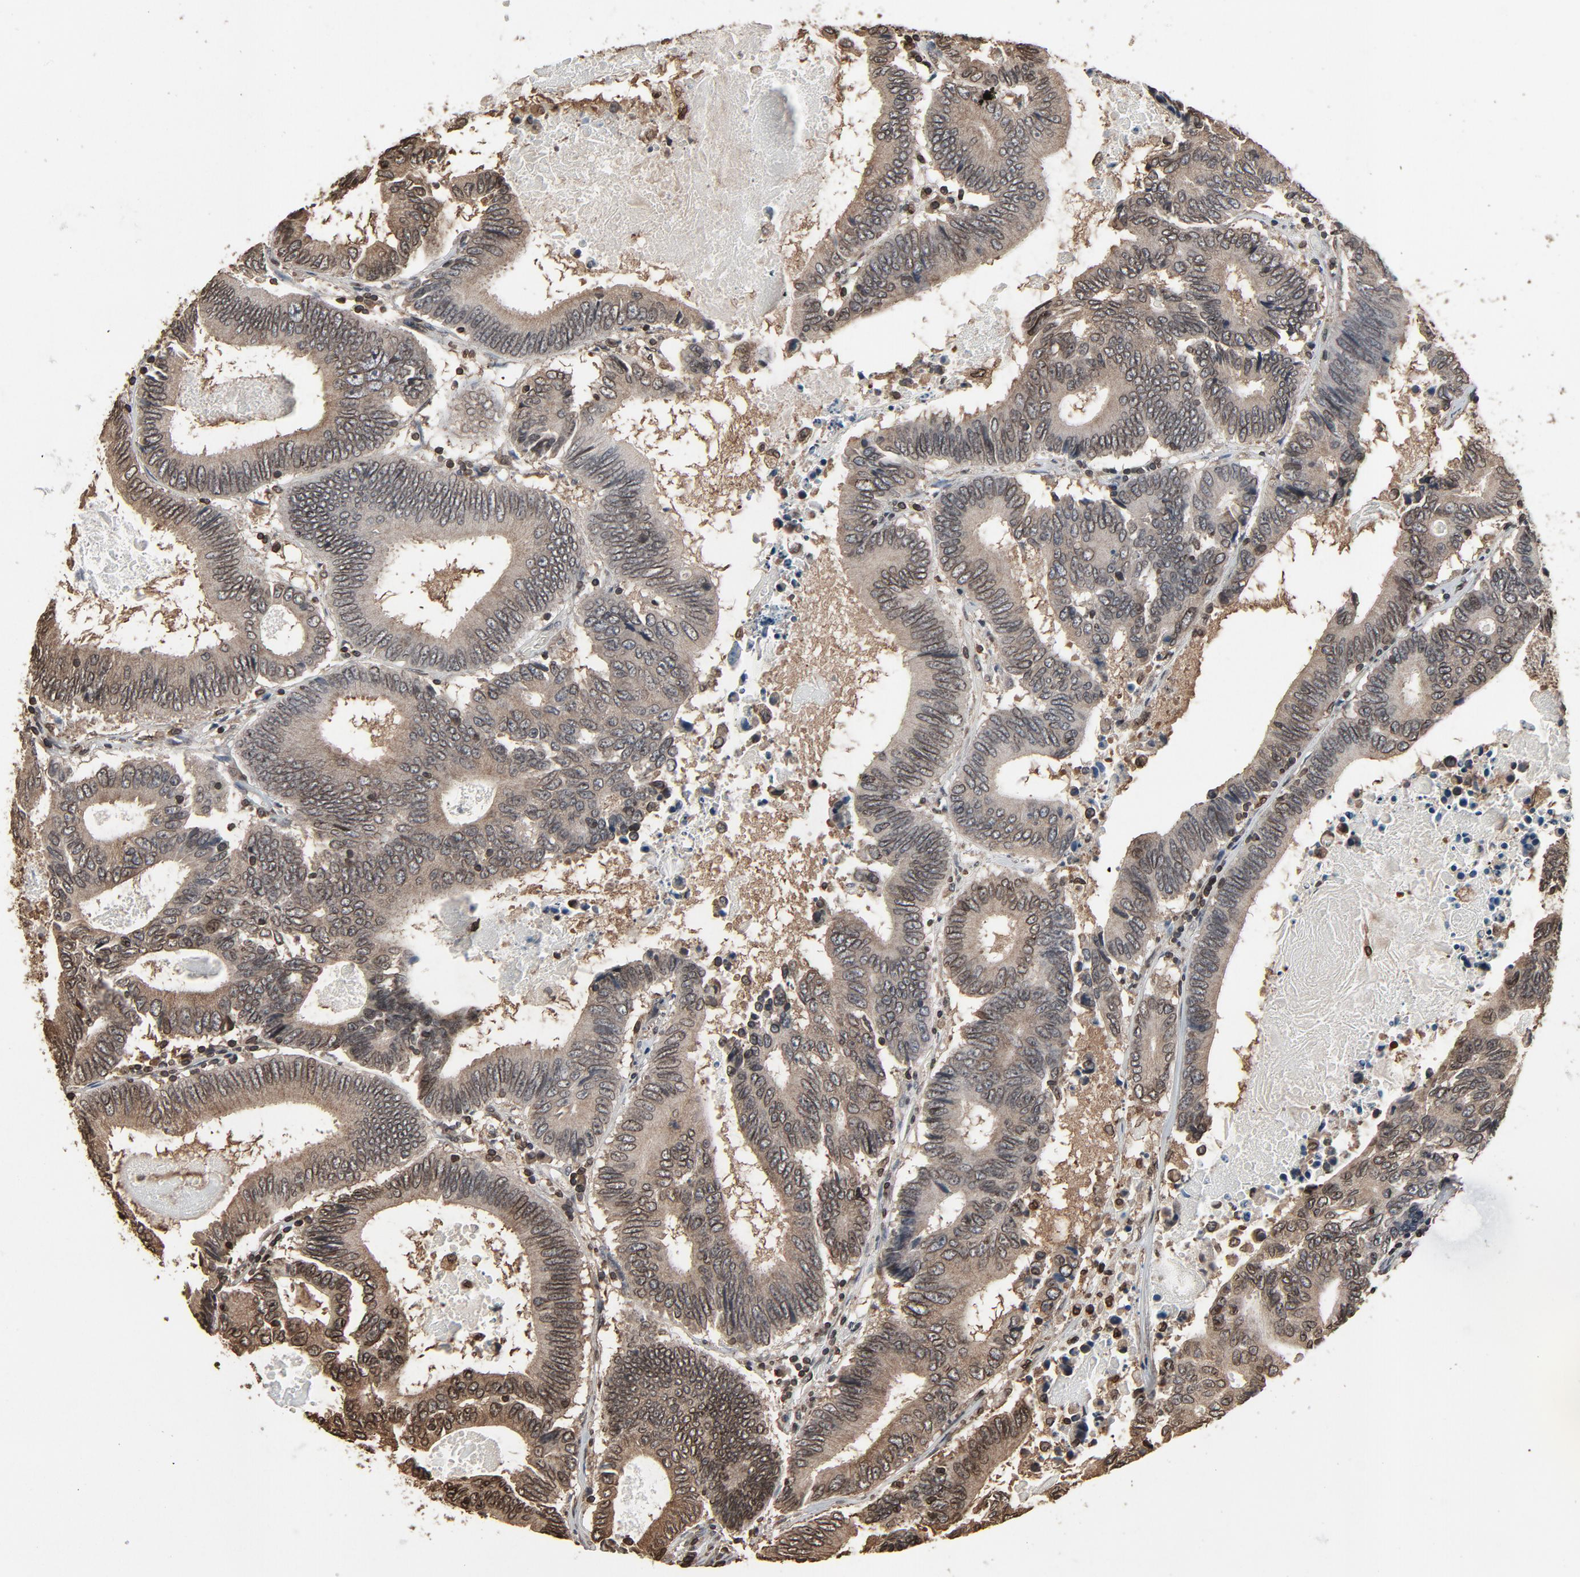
{"staining": {"intensity": "weak", "quantity": ">75%", "location": "cytoplasmic/membranous,nuclear"}, "tissue": "colorectal cancer", "cell_type": "Tumor cells", "image_type": "cancer", "snomed": [{"axis": "morphology", "description": "Adenocarcinoma, NOS"}, {"axis": "topography", "description": "Colon"}], "caption": "Tumor cells demonstrate weak cytoplasmic/membranous and nuclear positivity in approximately >75% of cells in colorectal cancer.", "gene": "UBE2D1", "patient": {"sex": "female", "age": 78}}